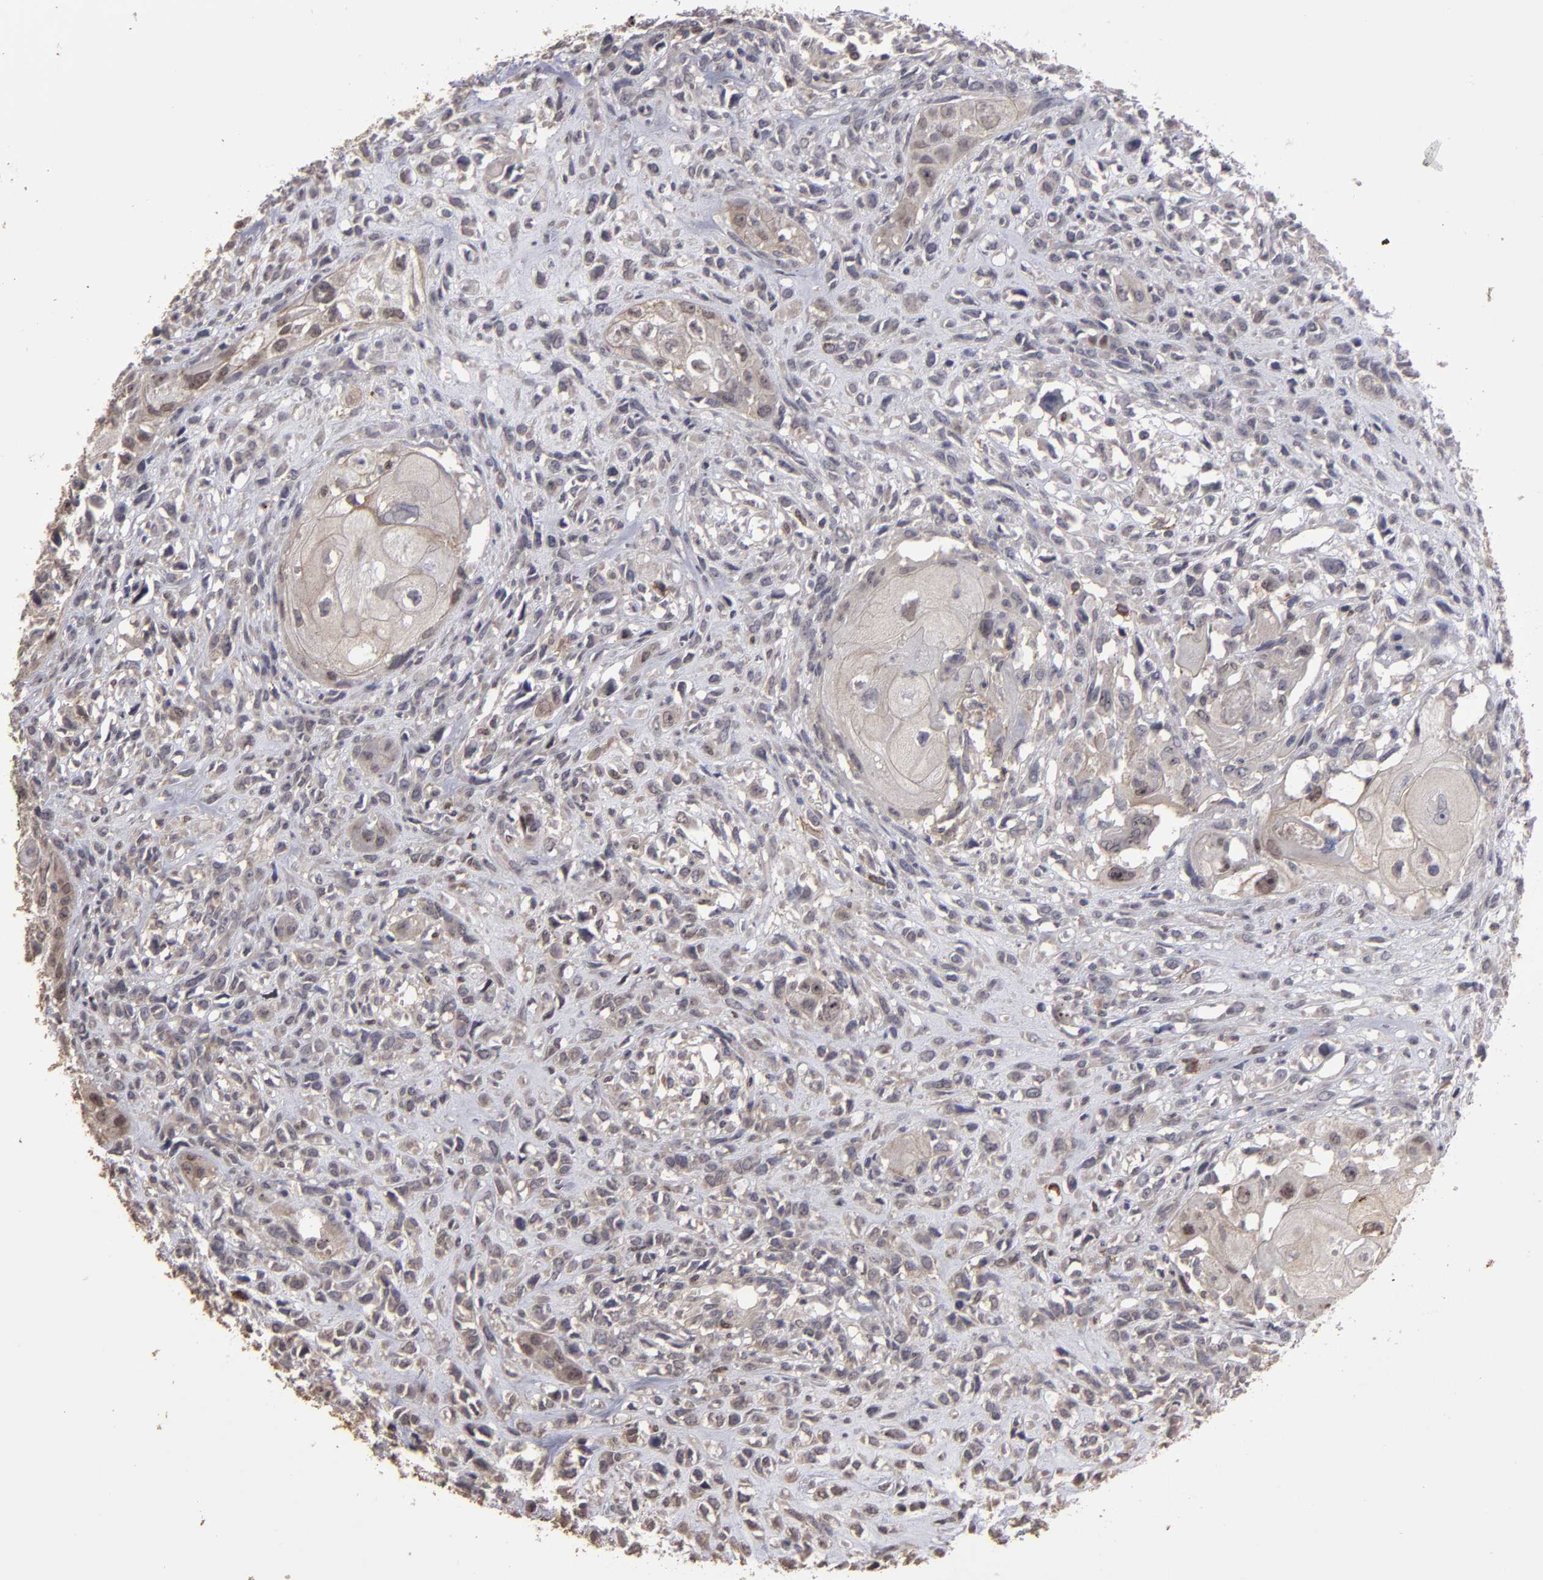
{"staining": {"intensity": "moderate", "quantity": ">75%", "location": "cytoplasmic/membranous"}, "tissue": "head and neck cancer", "cell_type": "Tumor cells", "image_type": "cancer", "snomed": [{"axis": "morphology", "description": "Neoplasm, malignant, NOS"}, {"axis": "topography", "description": "Salivary gland"}, {"axis": "topography", "description": "Head-Neck"}], "caption": "An immunohistochemistry (IHC) photomicrograph of neoplastic tissue is shown. Protein staining in brown highlights moderate cytoplasmic/membranous positivity in head and neck cancer within tumor cells. (brown staining indicates protein expression, while blue staining denotes nuclei).", "gene": "CD55", "patient": {"sex": "male", "age": 43}}